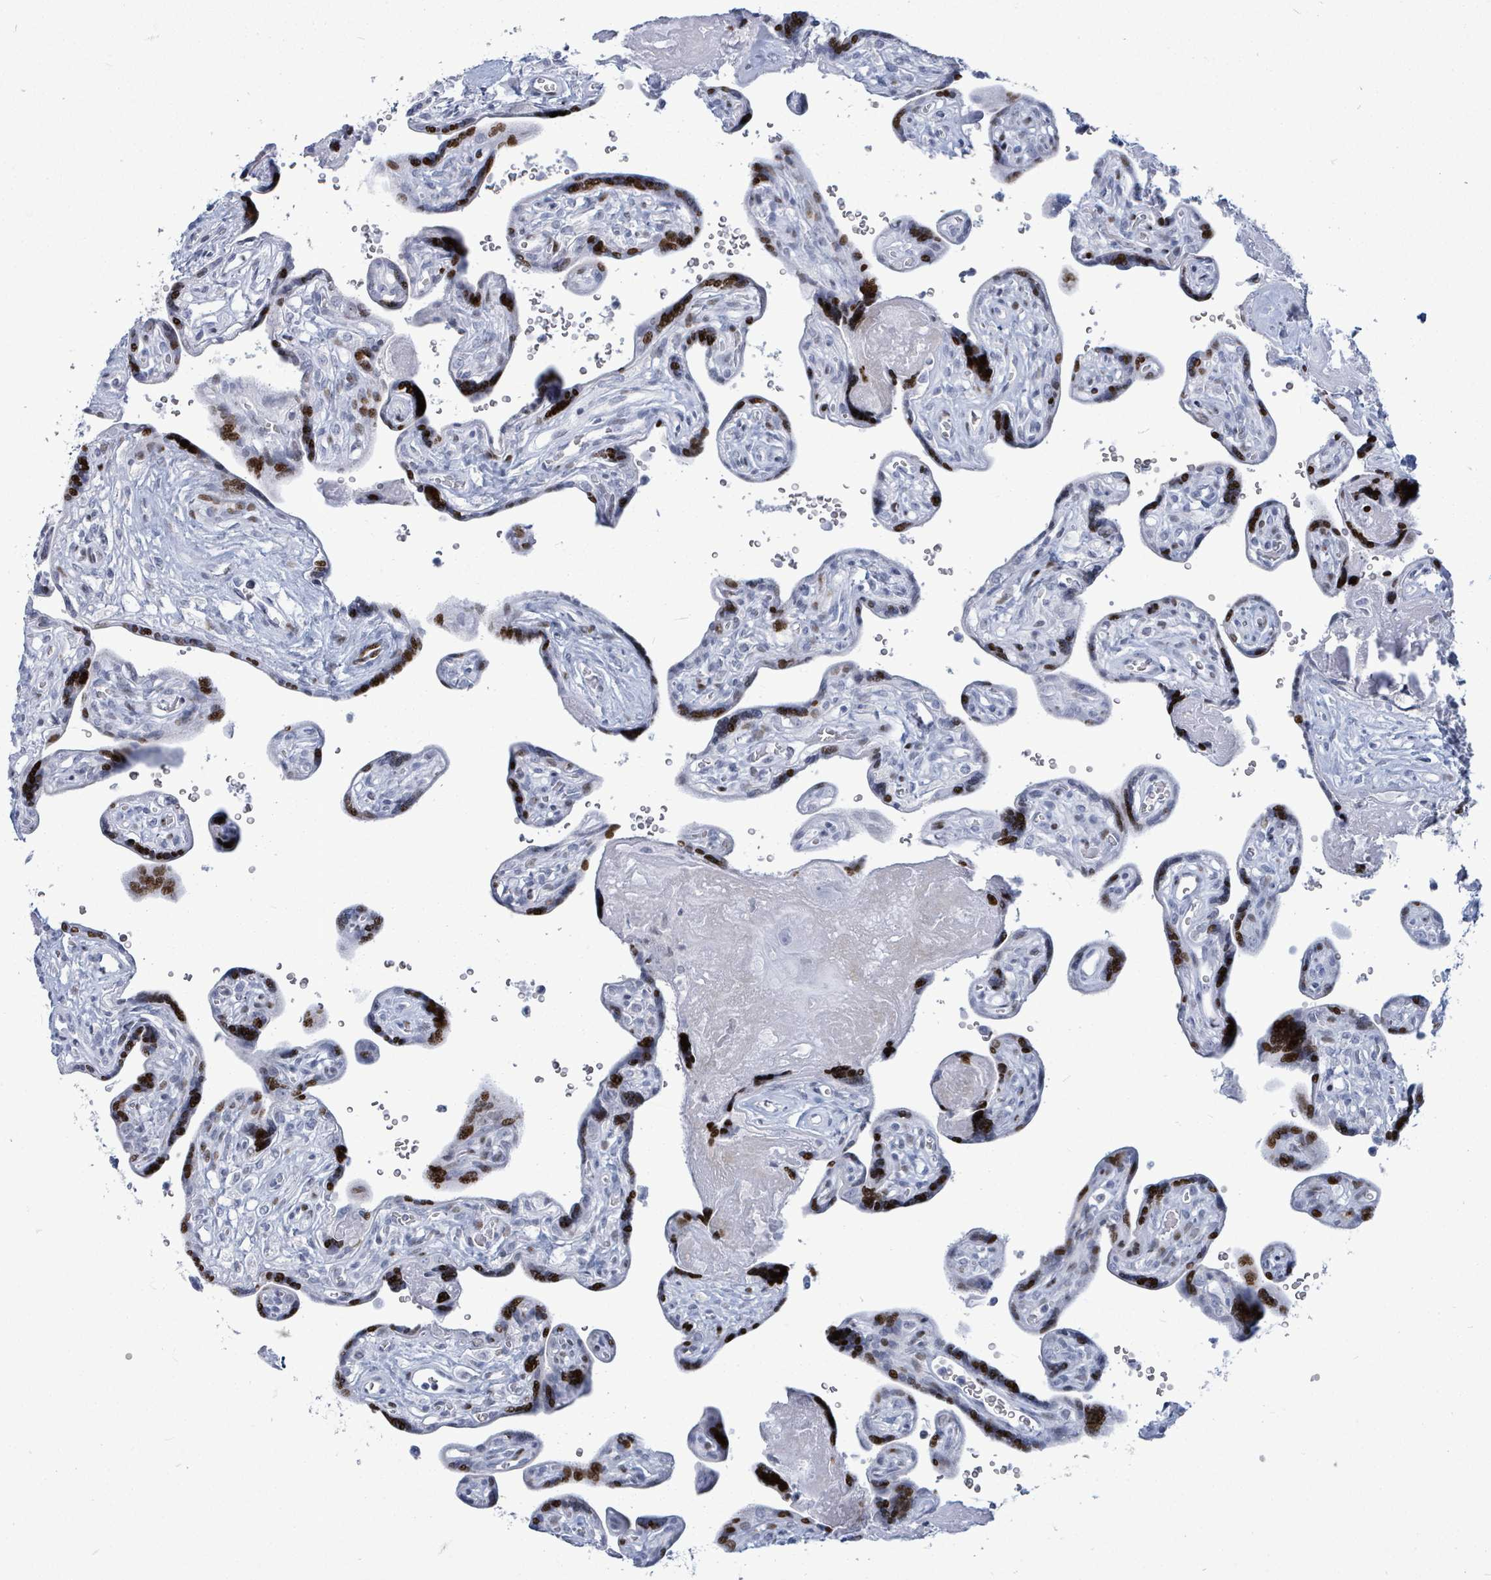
{"staining": {"intensity": "negative", "quantity": "none", "location": "none"}, "tissue": "placenta", "cell_type": "Decidual cells", "image_type": "normal", "snomed": [{"axis": "morphology", "description": "Normal tissue, NOS"}, {"axis": "topography", "description": "Placenta"}], "caption": "Immunohistochemistry photomicrograph of unremarkable placenta stained for a protein (brown), which shows no expression in decidual cells.", "gene": "MALL", "patient": {"sex": "female", "age": 39}}